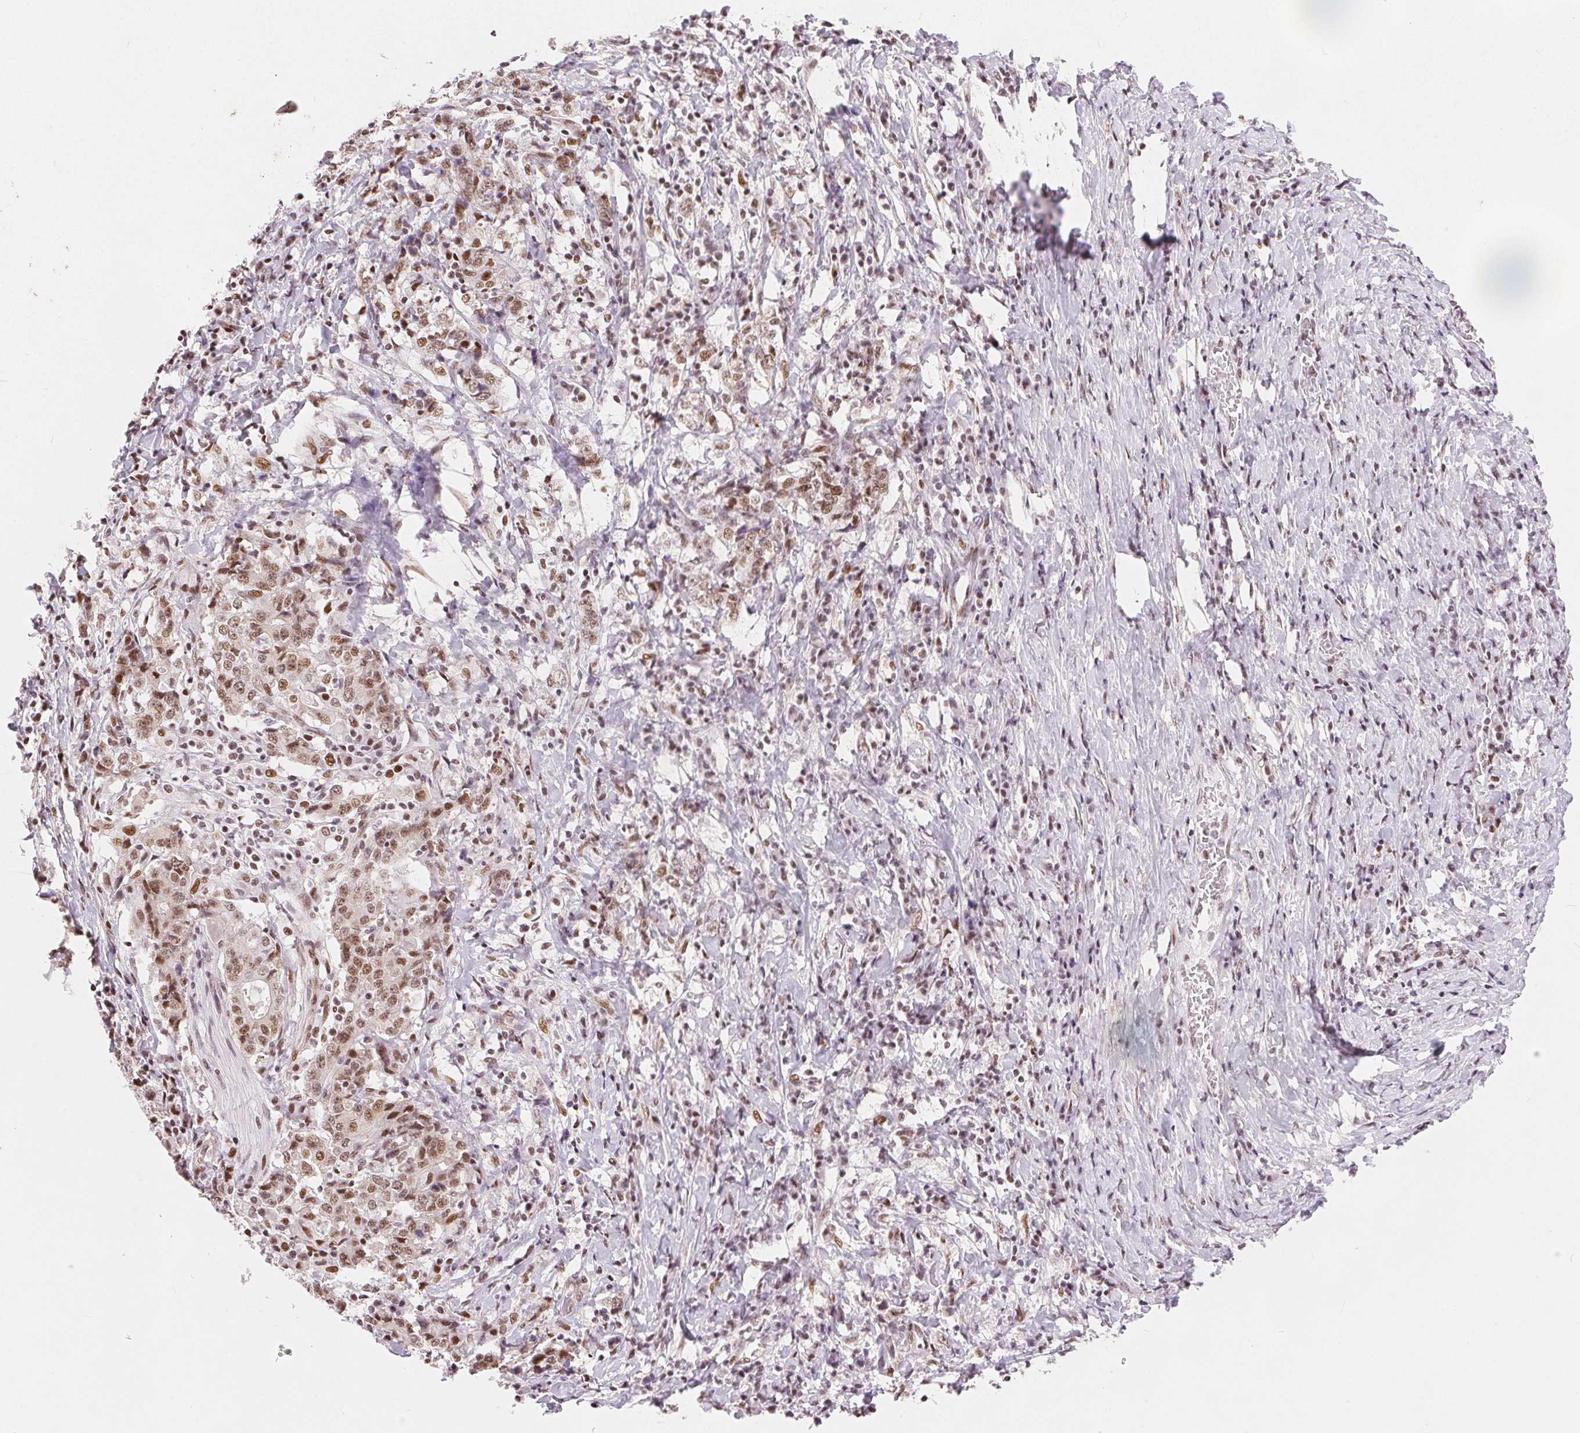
{"staining": {"intensity": "moderate", "quantity": ">75%", "location": "nuclear"}, "tissue": "stomach cancer", "cell_type": "Tumor cells", "image_type": "cancer", "snomed": [{"axis": "morphology", "description": "Normal tissue, NOS"}, {"axis": "morphology", "description": "Adenocarcinoma, NOS"}, {"axis": "topography", "description": "Stomach, upper"}, {"axis": "topography", "description": "Stomach"}], "caption": "Stomach cancer stained with DAB IHC demonstrates medium levels of moderate nuclear staining in approximately >75% of tumor cells.", "gene": "ZNF703", "patient": {"sex": "male", "age": 59}}